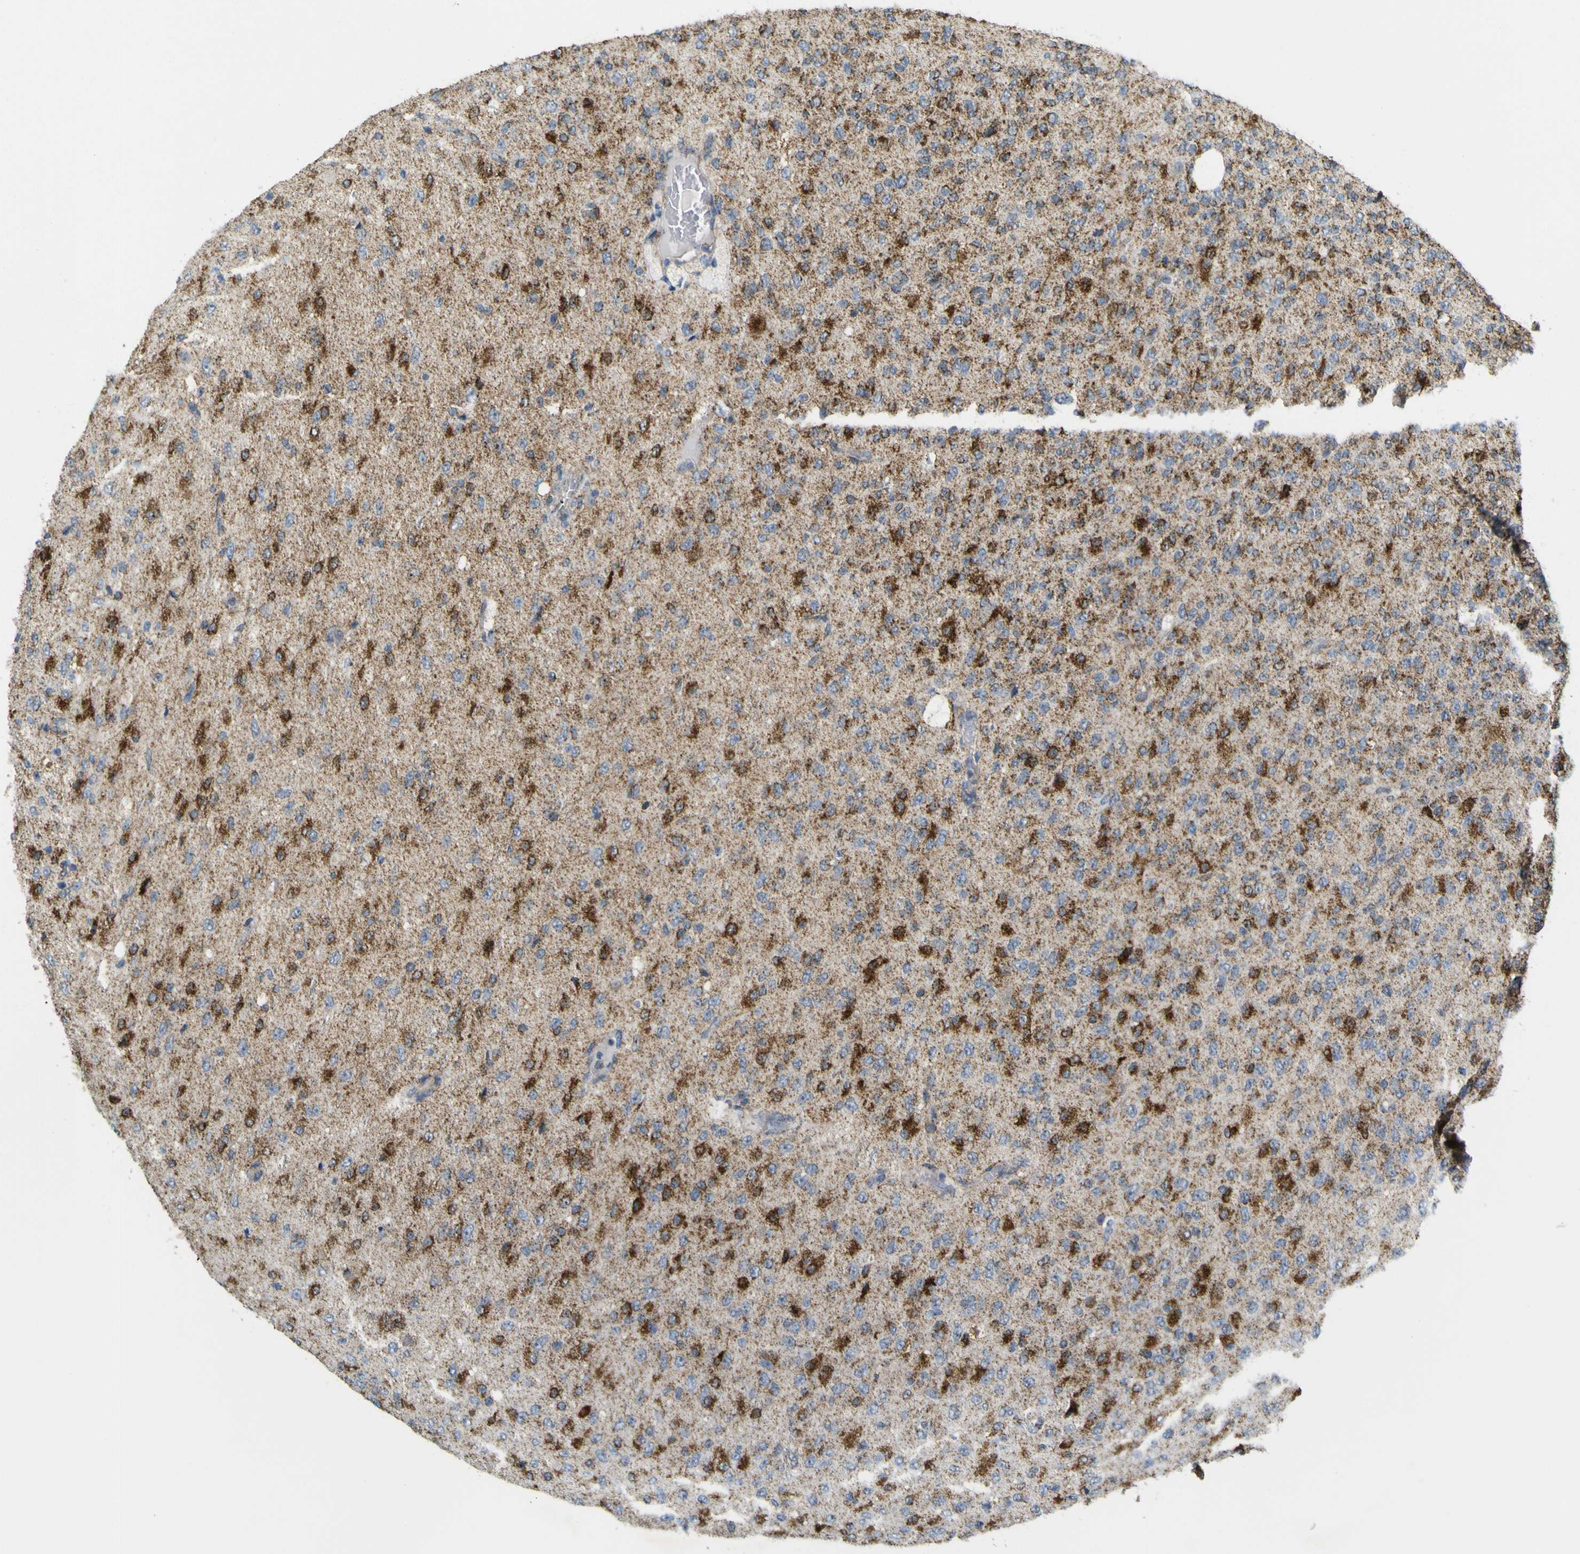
{"staining": {"intensity": "moderate", "quantity": "25%-75%", "location": "cytoplasmic/membranous"}, "tissue": "glioma", "cell_type": "Tumor cells", "image_type": "cancer", "snomed": [{"axis": "morphology", "description": "Glioma, malignant, High grade"}, {"axis": "topography", "description": "pancreas cauda"}], "caption": "Immunohistochemical staining of human high-grade glioma (malignant) demonstrates medium levels of moderate cytoplasmic/membranous protein expression in about 25%-75% of tumor cells.", "gene": "ACBD5", "patient": {"sex": "male", "age": 60}}